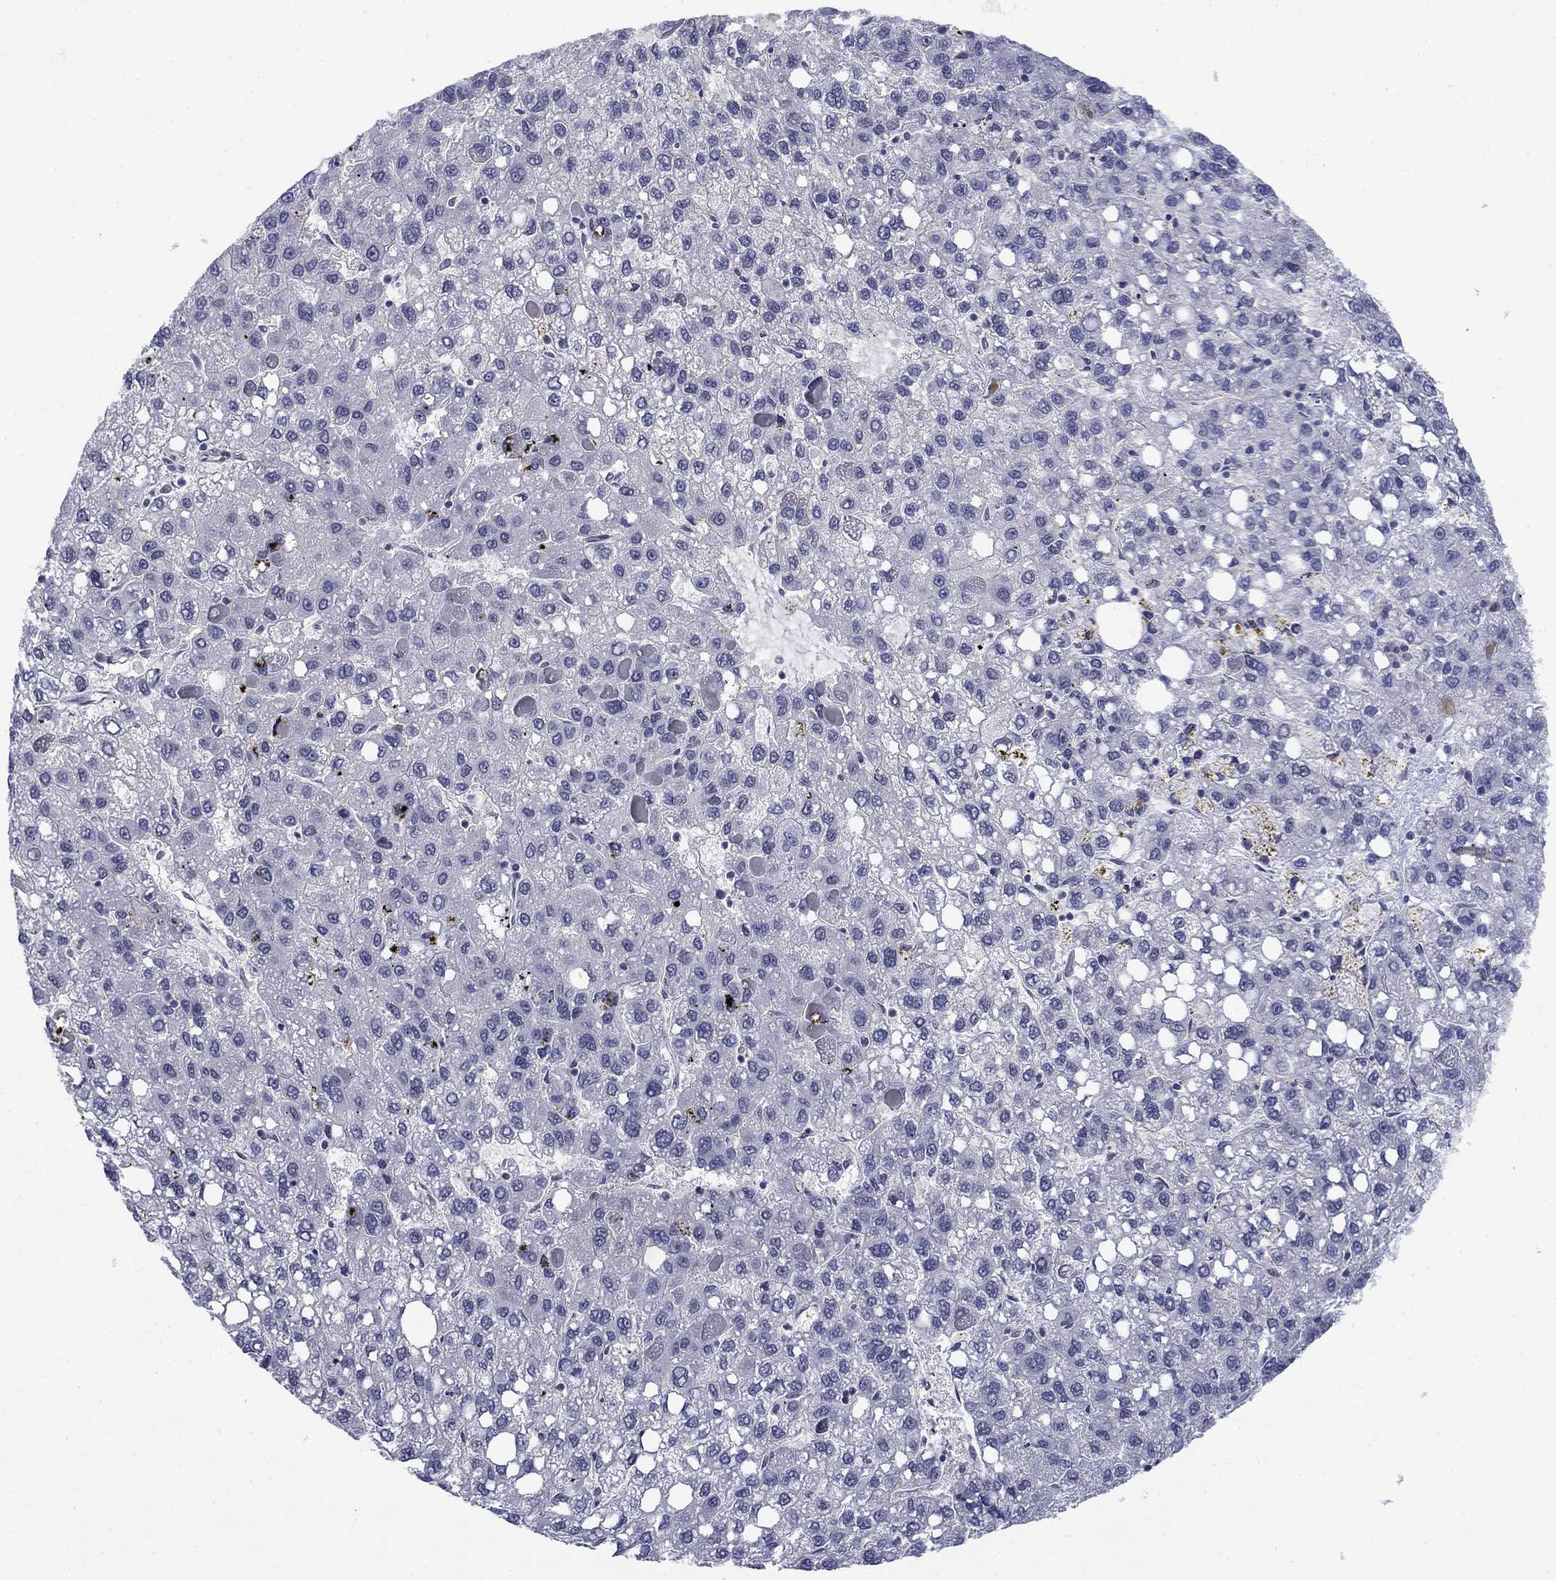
{"staining": {"intensity": "negative", "quantity": "none", "location": "none"}, "tissue": "liver cancer", "cell_type": "Tumor cells", "image_type": "cancer", "snomed": [{"axis": "morphology", "description": "Carcinoma, Hepatocellular, NOS"}, {"axis": "topography", "description": "Liver"}], "caption": "Liver hepatocellular carcinoma was stained to show a protein in brown. There is no significant expression in tumor cells.", "gene": "TIGD4", "patient": {"sex": "female", "age": 82}}